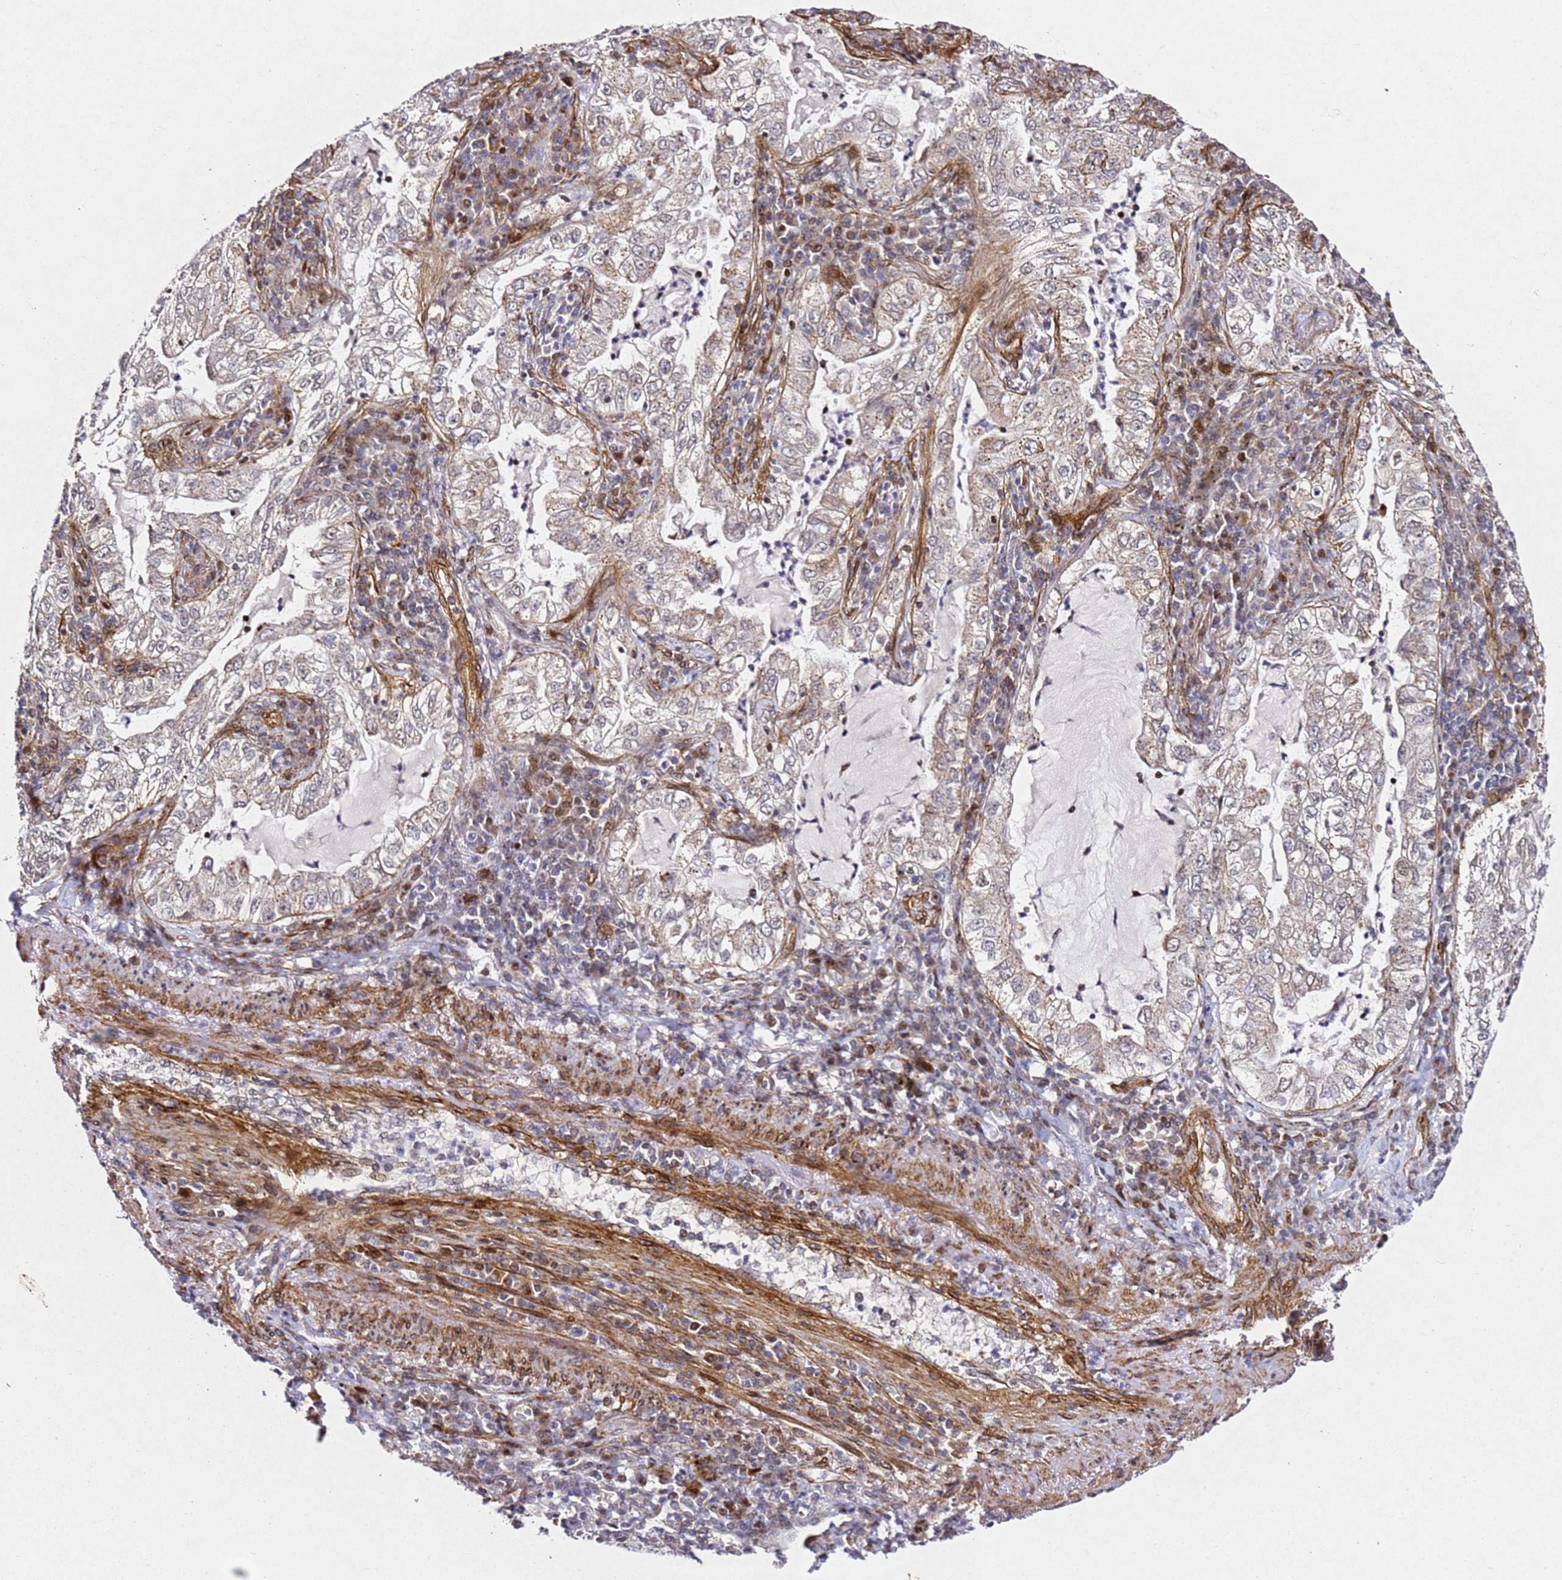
{"staining": {"intensity": "weak", "quantity": "25%-75%", "location": "cytoplasmic/membranous"}, "tissue": "lung cancer", "cell_type": "Tumor cells", "image_type": "cancer", "snomed": [{"axis": "morphology", "description": "Adenocarcinoma, NOS"}, {"axis": "topography", "description": "Lung"}], "caption": "Protein staining of adenocarcinoma (lung) tissue demonstrates weak cytoplasmic/membranous positivity in approximately 25%-75% of tumor cells.", "gene": "ZNF296", "patient": {"sex": "female", "age": 73}}